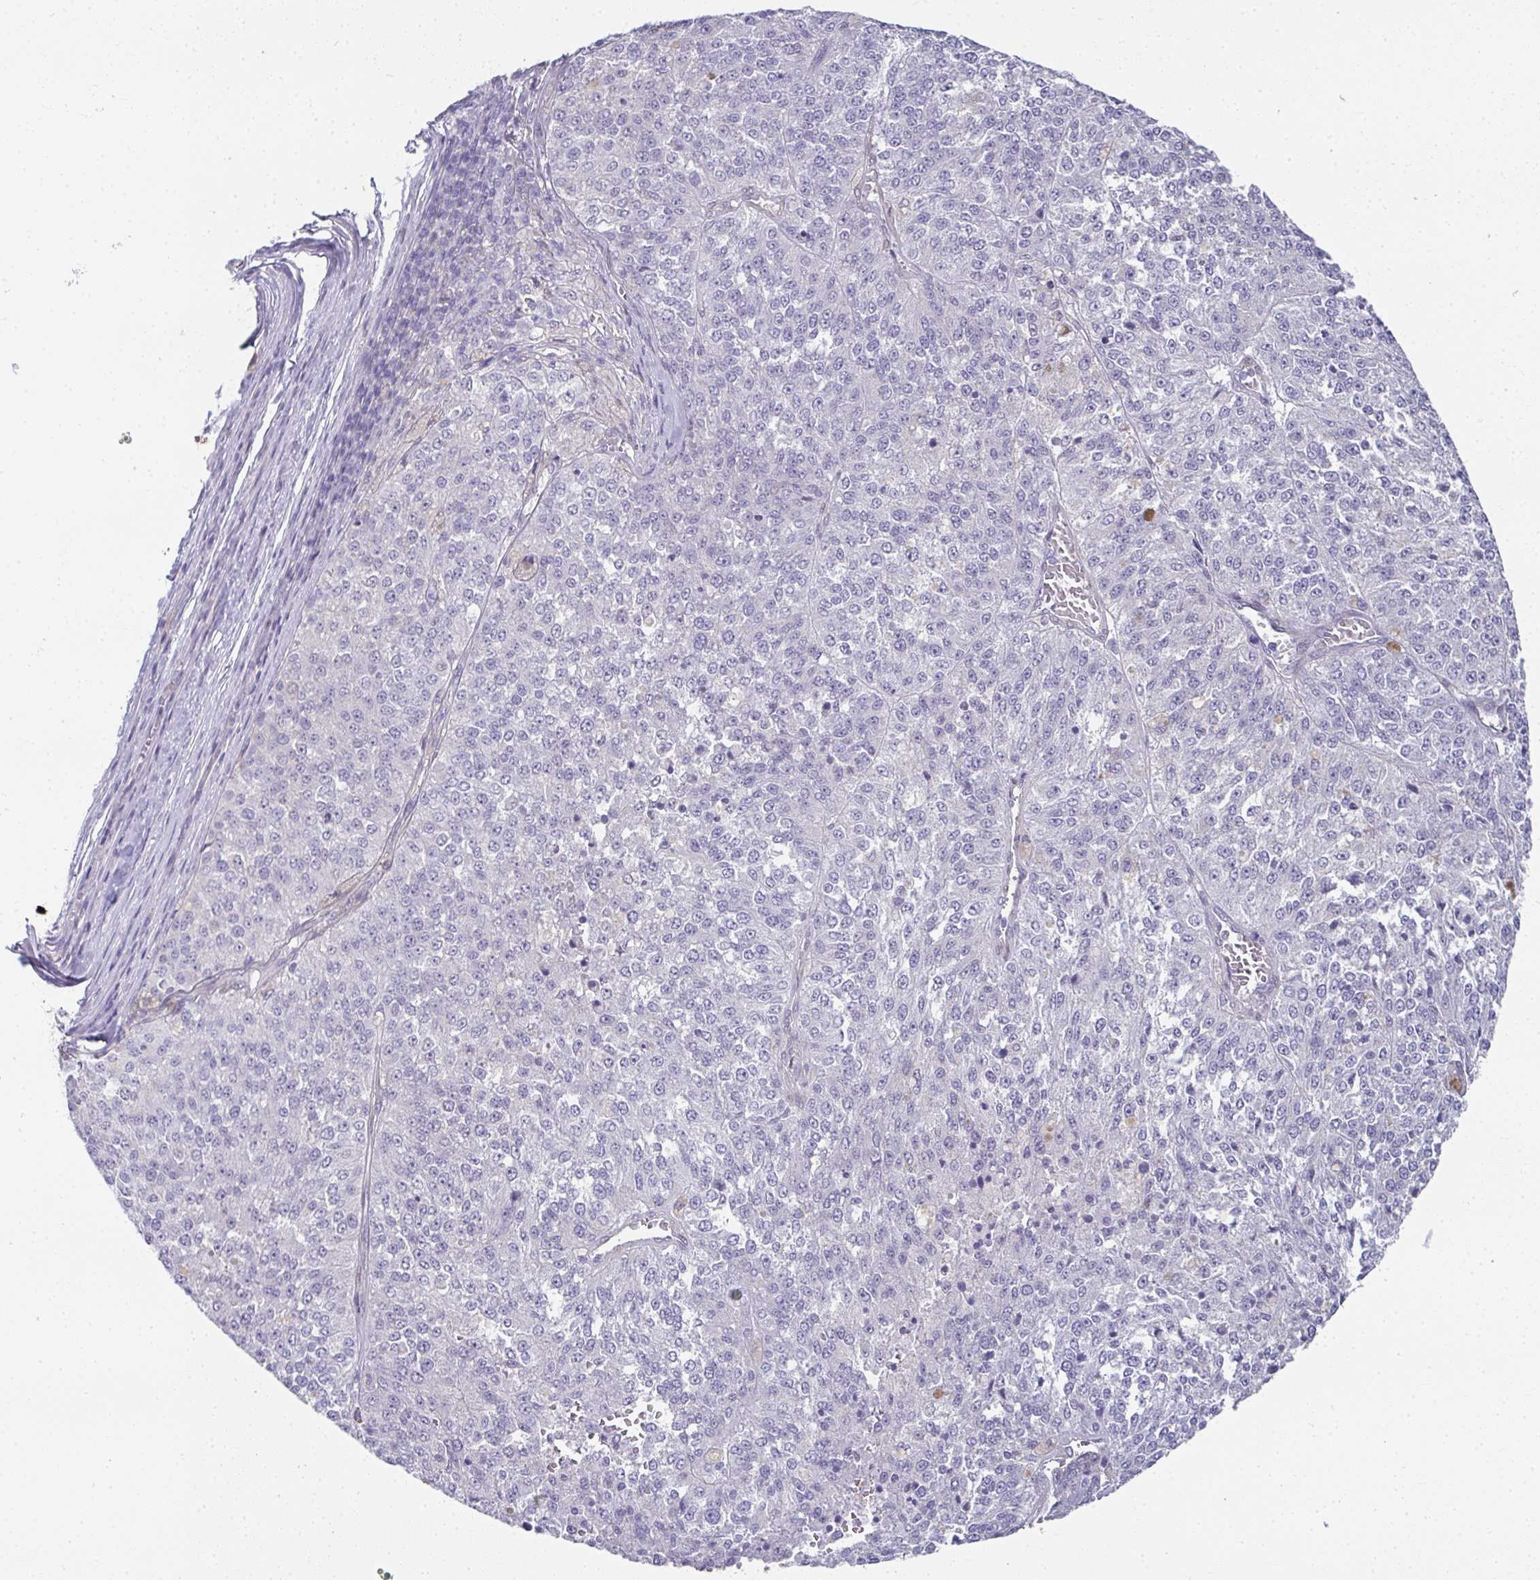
{"staining": {"intensity": "negative", "quantity": "none", "location": "none"}, "tissue": "melanoma", "cell_type": "Tumor cells", "image_type": "cancer", "snomed": [{"axis": "morphology", "description": "Malignant melanoma, Metastatic site"}, {"axis": "topography", "description": "Lymph node"}], "caption": "The micrograph displays no significant positivity in tumor cells of melanoma.", "gene": "RBP1", "patient": {"sex": "female", "age": 64}}